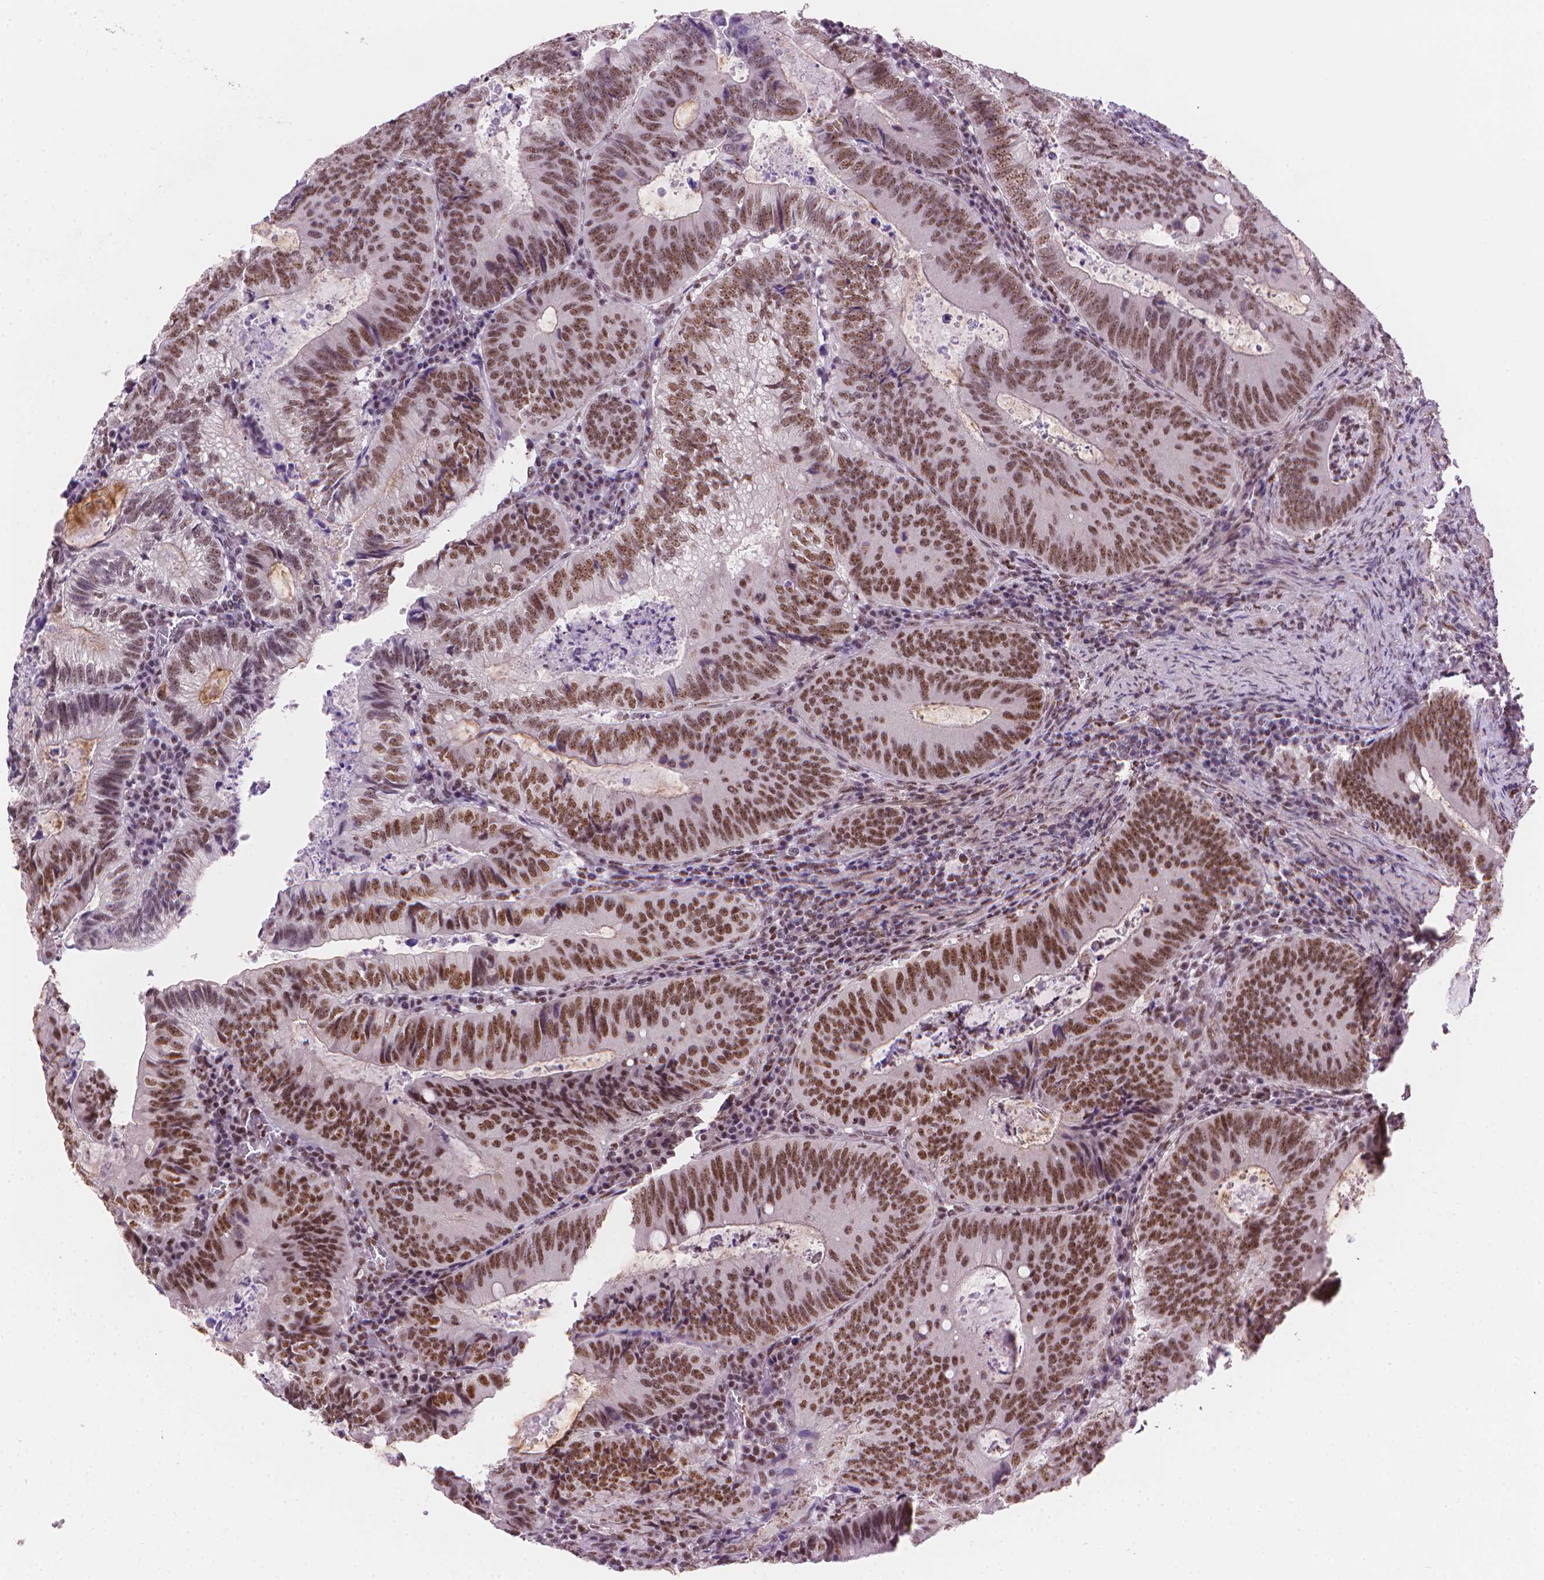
{"staining": {"intensity": "moderate", "quantity": ">75%", "location": "nuclear"}, "tissue": "colorectal cancer", "cell_type": "Tumor cells", "image_type": "cancer", "snomed": [{"axis": "morphology", "description": "Adenocarcinoma, NOS"}, {"axis": "topography", "description": "Colon"}], "caption": "Protein analysis of colorectal cancer (adenocarcinoma) tissue reveals moderate nuclear expression in approximately >75% of tumor cells.", "gene": "UBN1", "patient": {"sex": "male", "age": 67}}